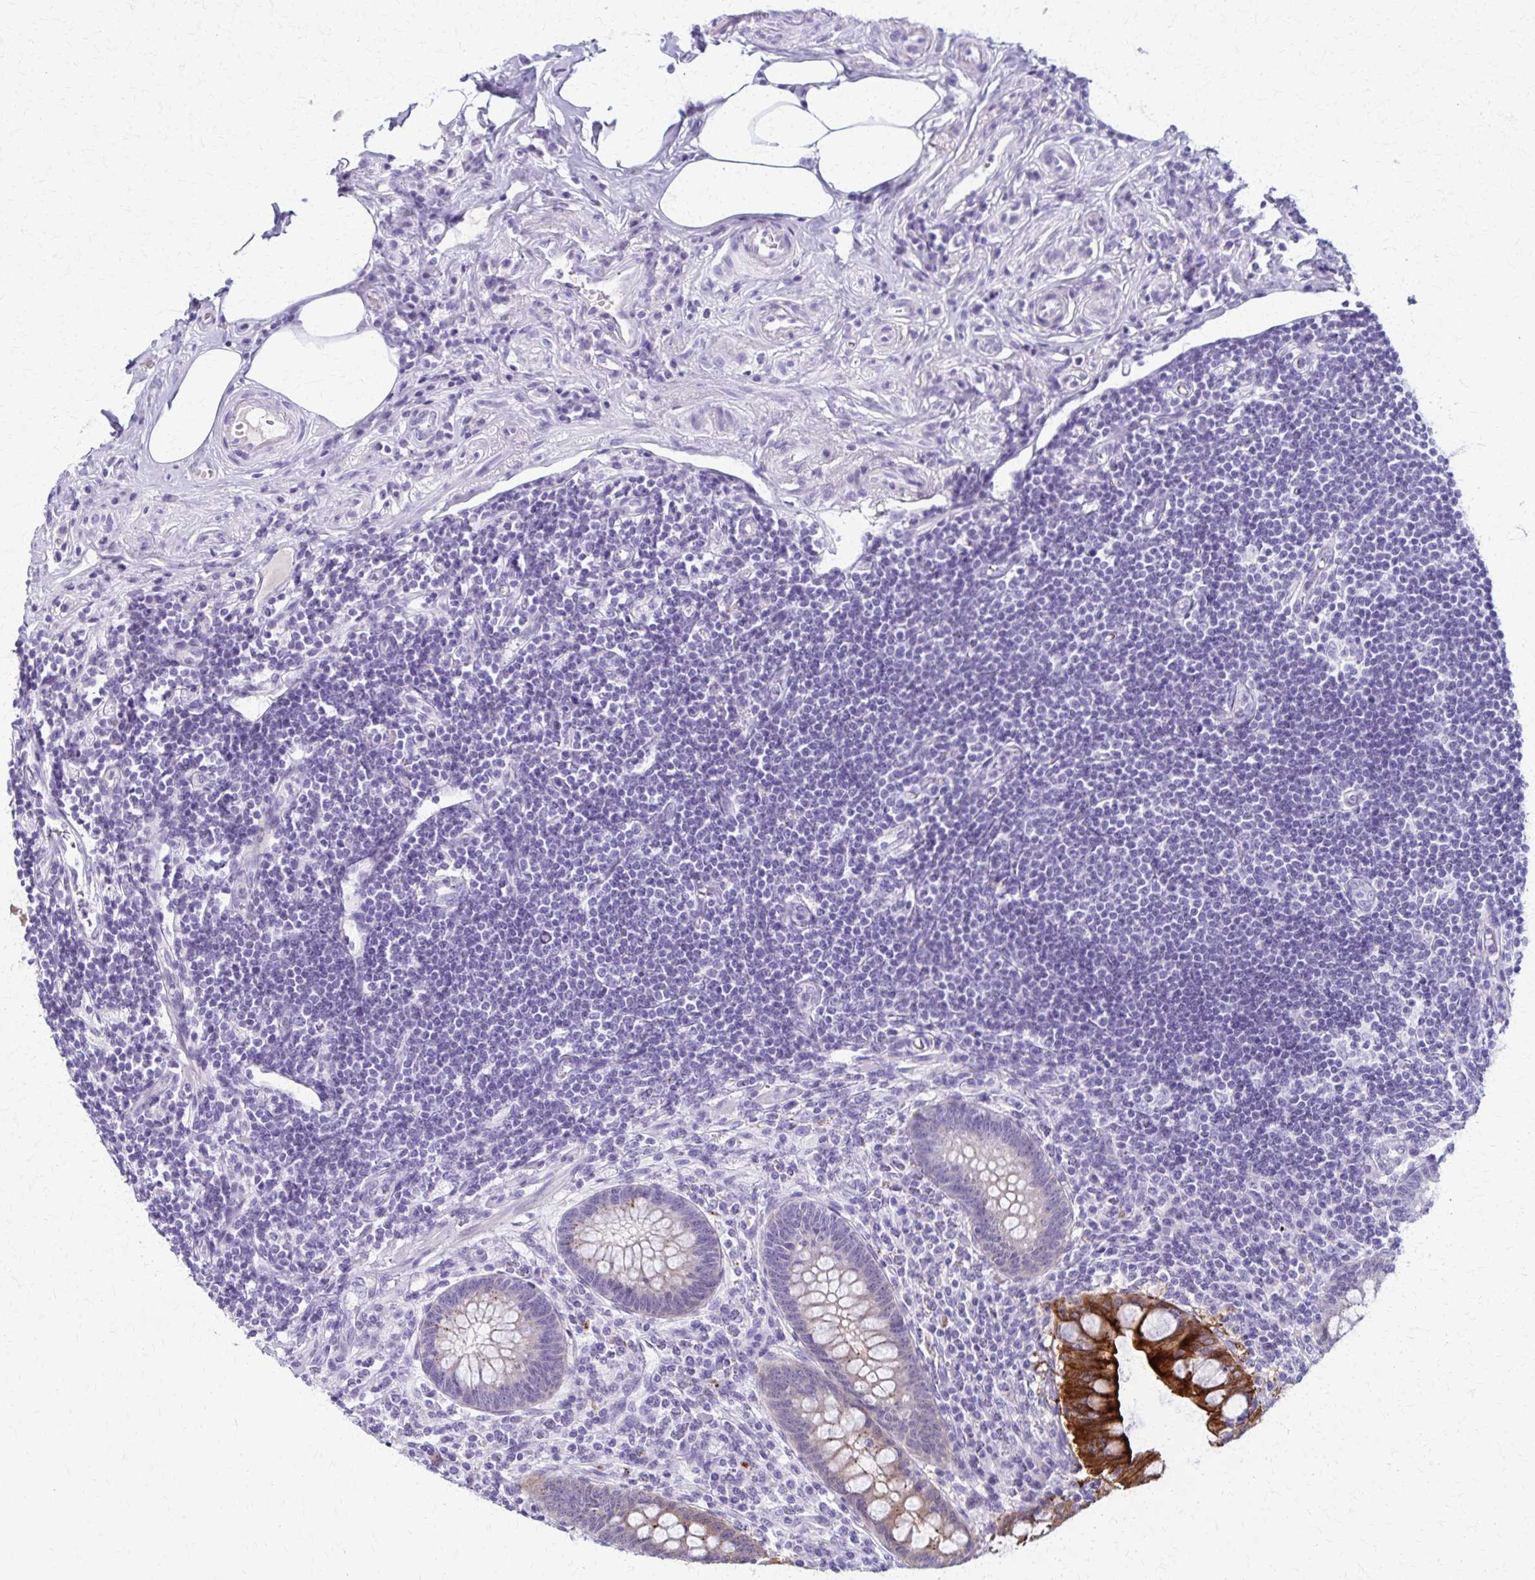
{"staining": {"intensity": "strong", "quantity": "25%-75%", "location": "cytoplasmic/membranous"}, "tissue": "appendix", "cell_type": "Glandular cells", "image_type": "normal", "snomed": [{"axis": "morphology", "description": "Normal tissue, NOS"}, {"axis": "topography", "description": "Appendix"}], "caption": "Human appendix stained for a protein (brown) shows strong cytoplasmic/membranous positive expression in approximately 25%-75% of glandular cells.", "gene": "TMEM60", "patient": {"sex": "female", "age": 57}}